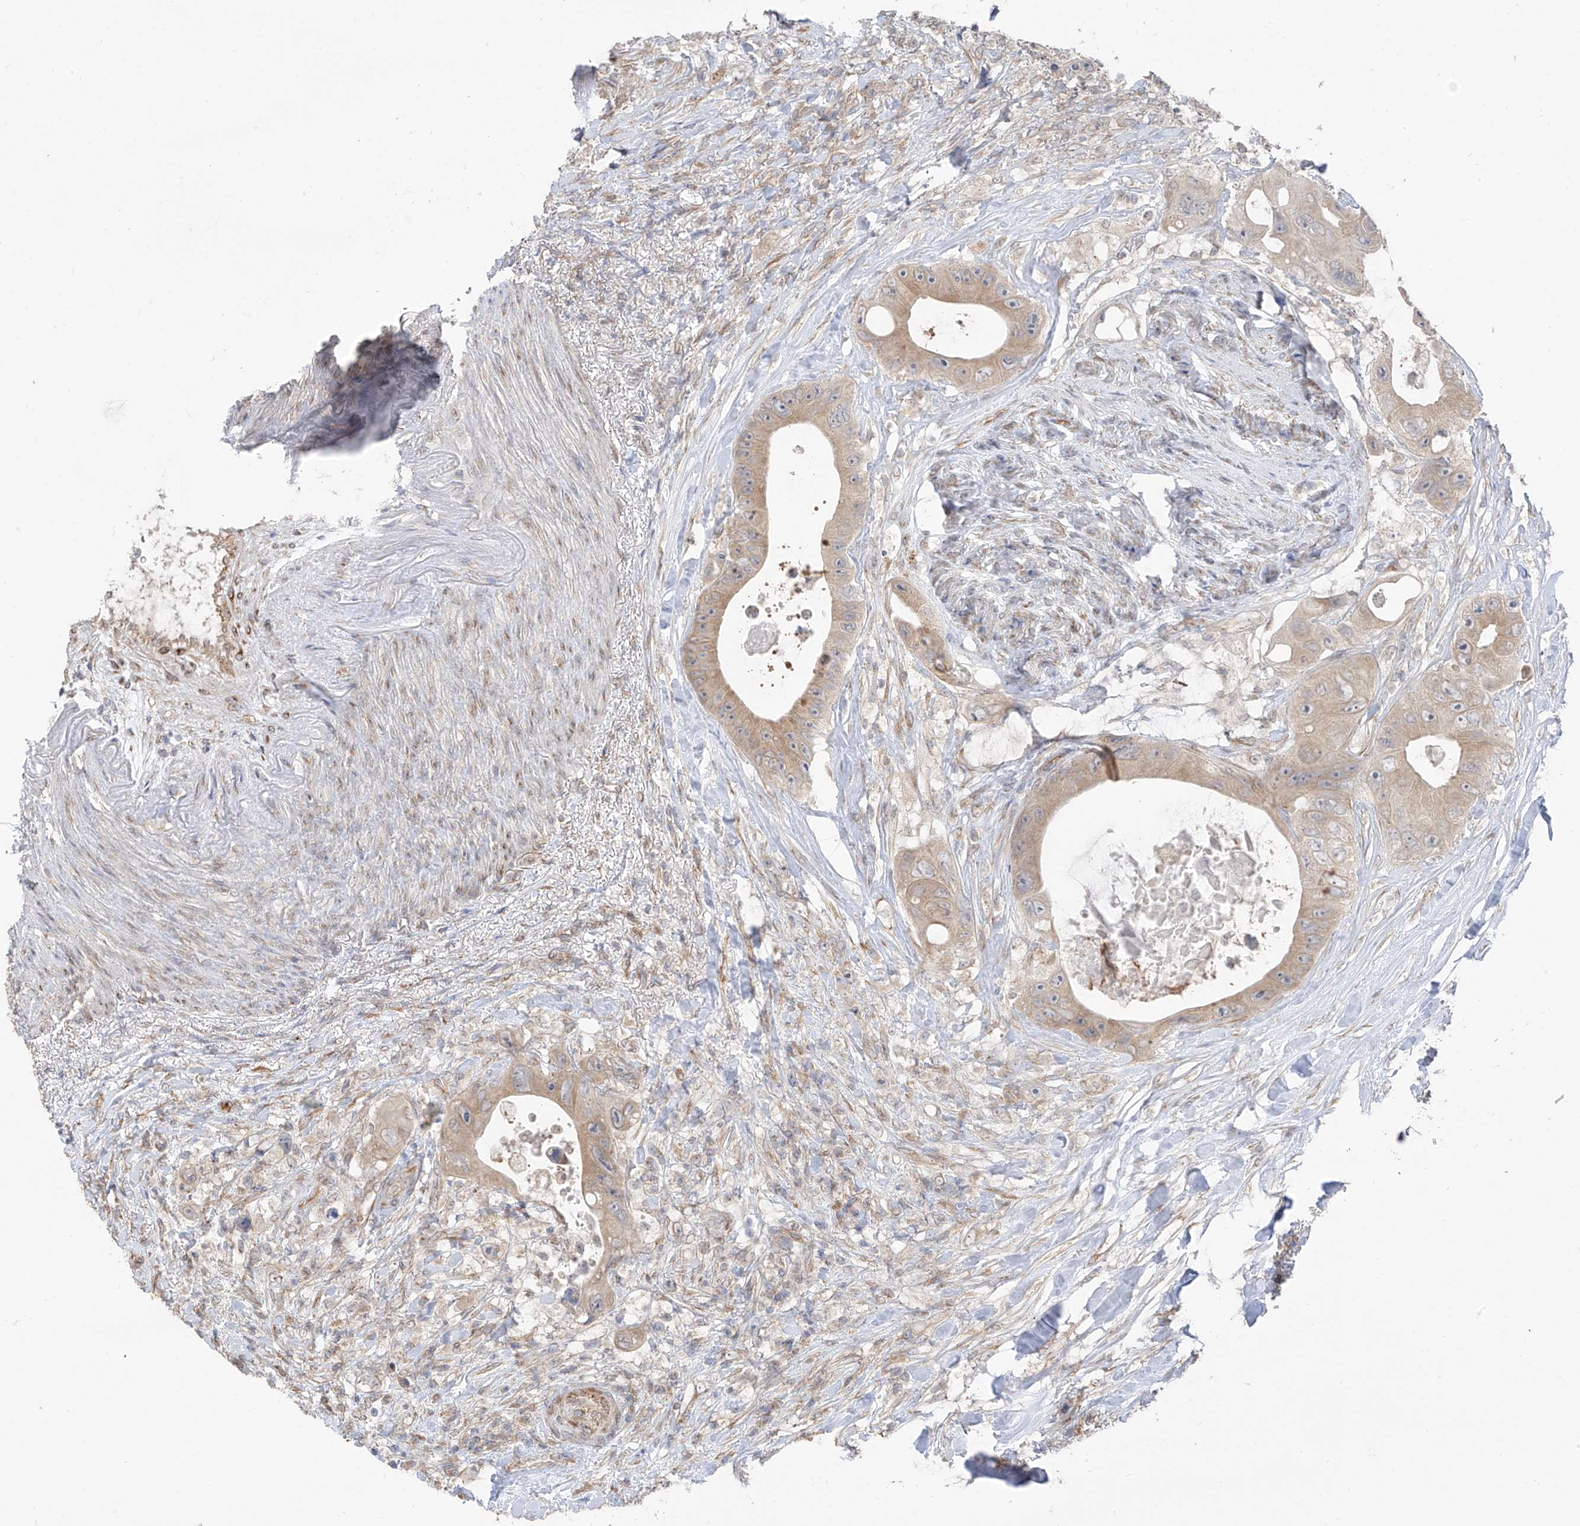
{"staining": {"intensity": "weak", "quantity": "25%-75%", "location": "cytoplasmic/membranous"}, "tissue": "colorectal cancer", "cell_type": "Tumor cells", "image_type": "cancer", "snomed": [{"axis": "morphology", "description": "Adenocarcinoma, NOS"}, {"axis": "topography", "description": "Colon"}], "caption": "Colorectal cancer (adenocarcinoma) stained with DAB (3,3'-diaminobenzidine) IHC shows low levels of weak cytoplasmic/membranous positivity in about 25%-75% of tumor cells. Nuclei are stained in blue.", "gene": "NALCN", "patient": {"sex": "female", "age": 46}}